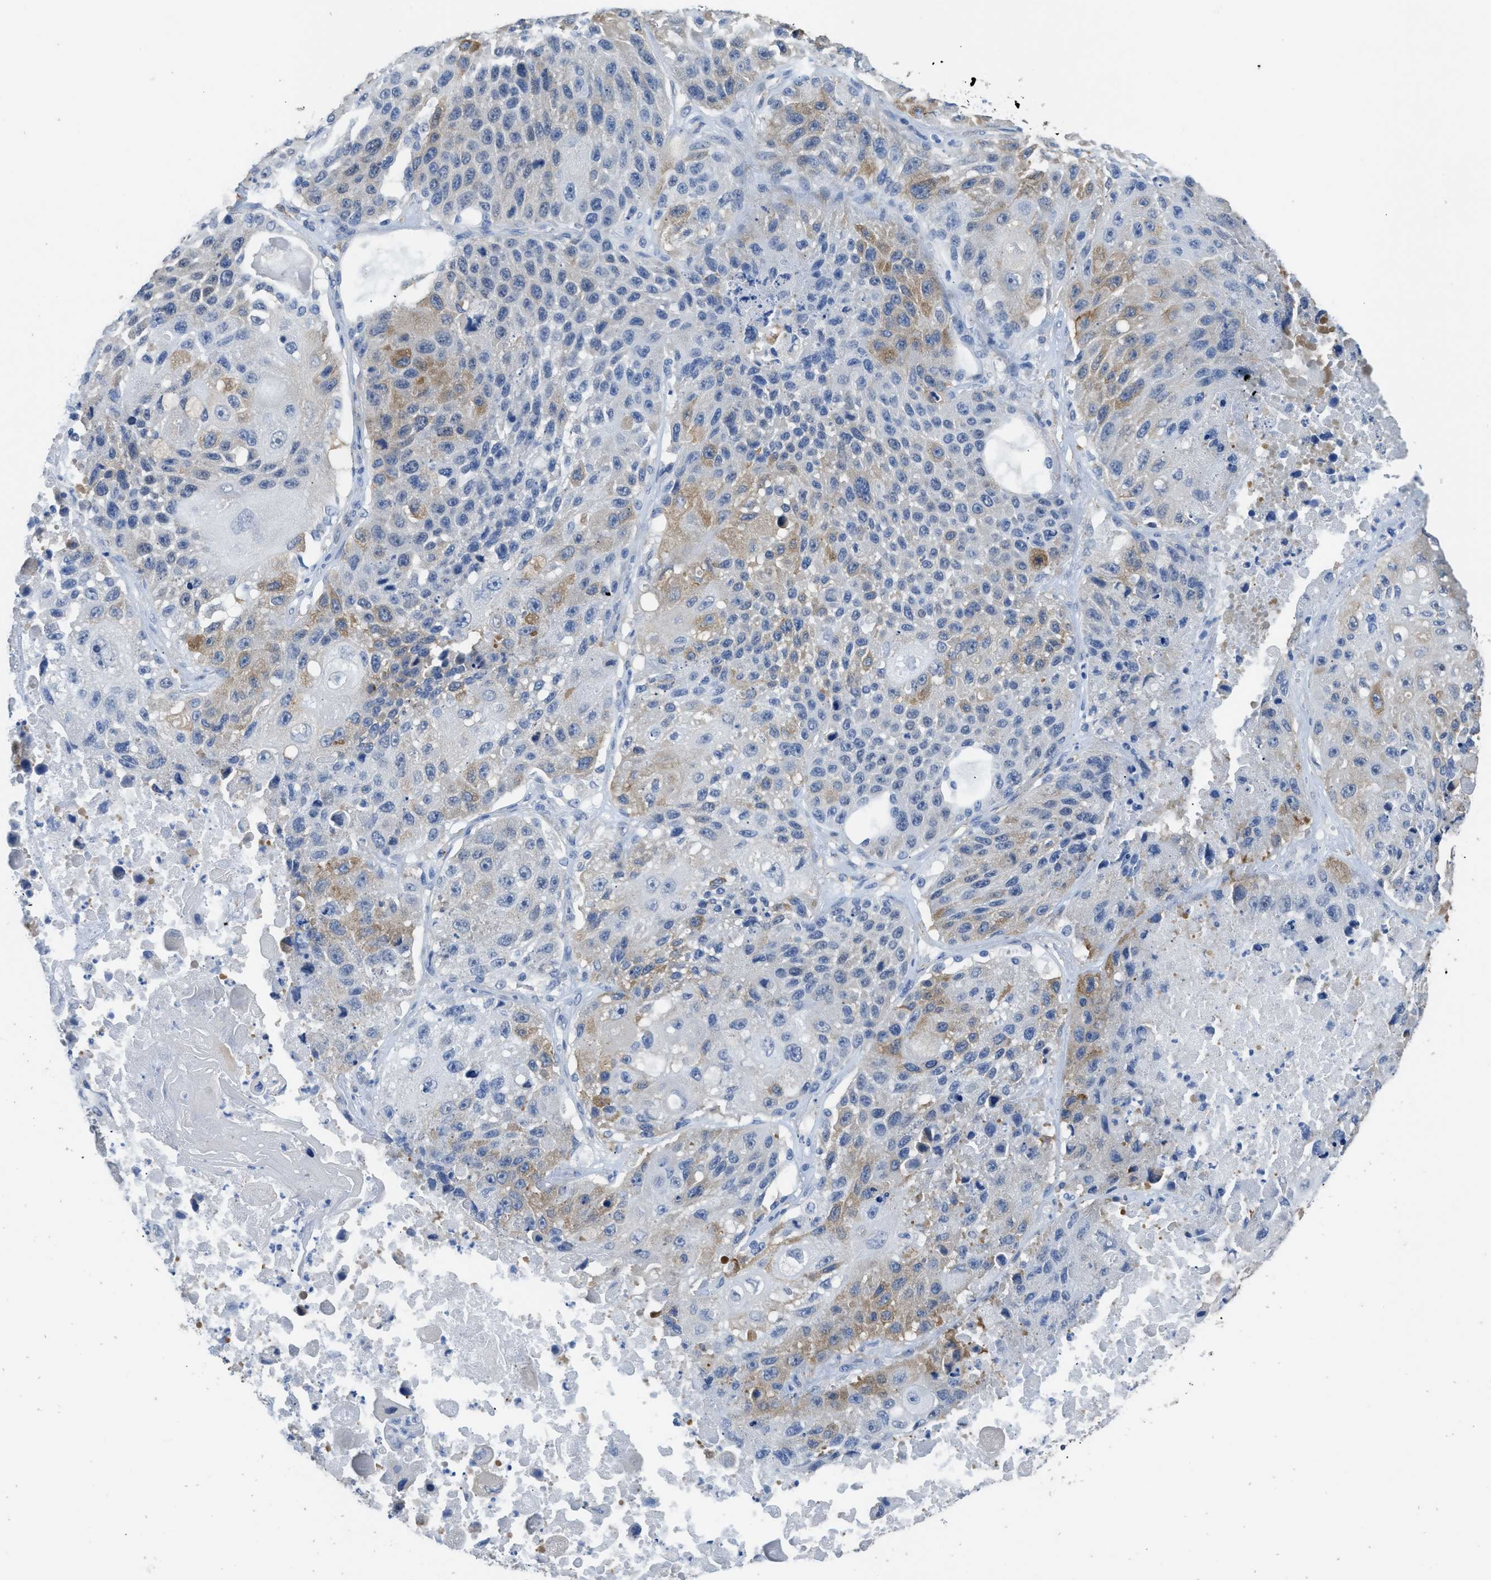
{"staining": {"intensity": "moderate", "quantity": "<25%", "location": "cytoplasmic/membranous"}, "tissue": "lung cancer", "cell_type": "Tumor cells", "image_type": "cancer", "snomed": [{"axis": "morphology", "description": "Squamous cell carcinoma, NOS"}, {"axis": "topography", "description": "Lung"}], "caption": "The image shows staining of lung cancer (squamous cell carcinoma), revealing moderate cytoplasmic/membranous protein staining (brown color) within tumor cells. (brown staining indicates protein expression, while blue staining denotes nuclei).", "gene": "ZSWIM5", "patient": {"sex": "male", "age": 61}}